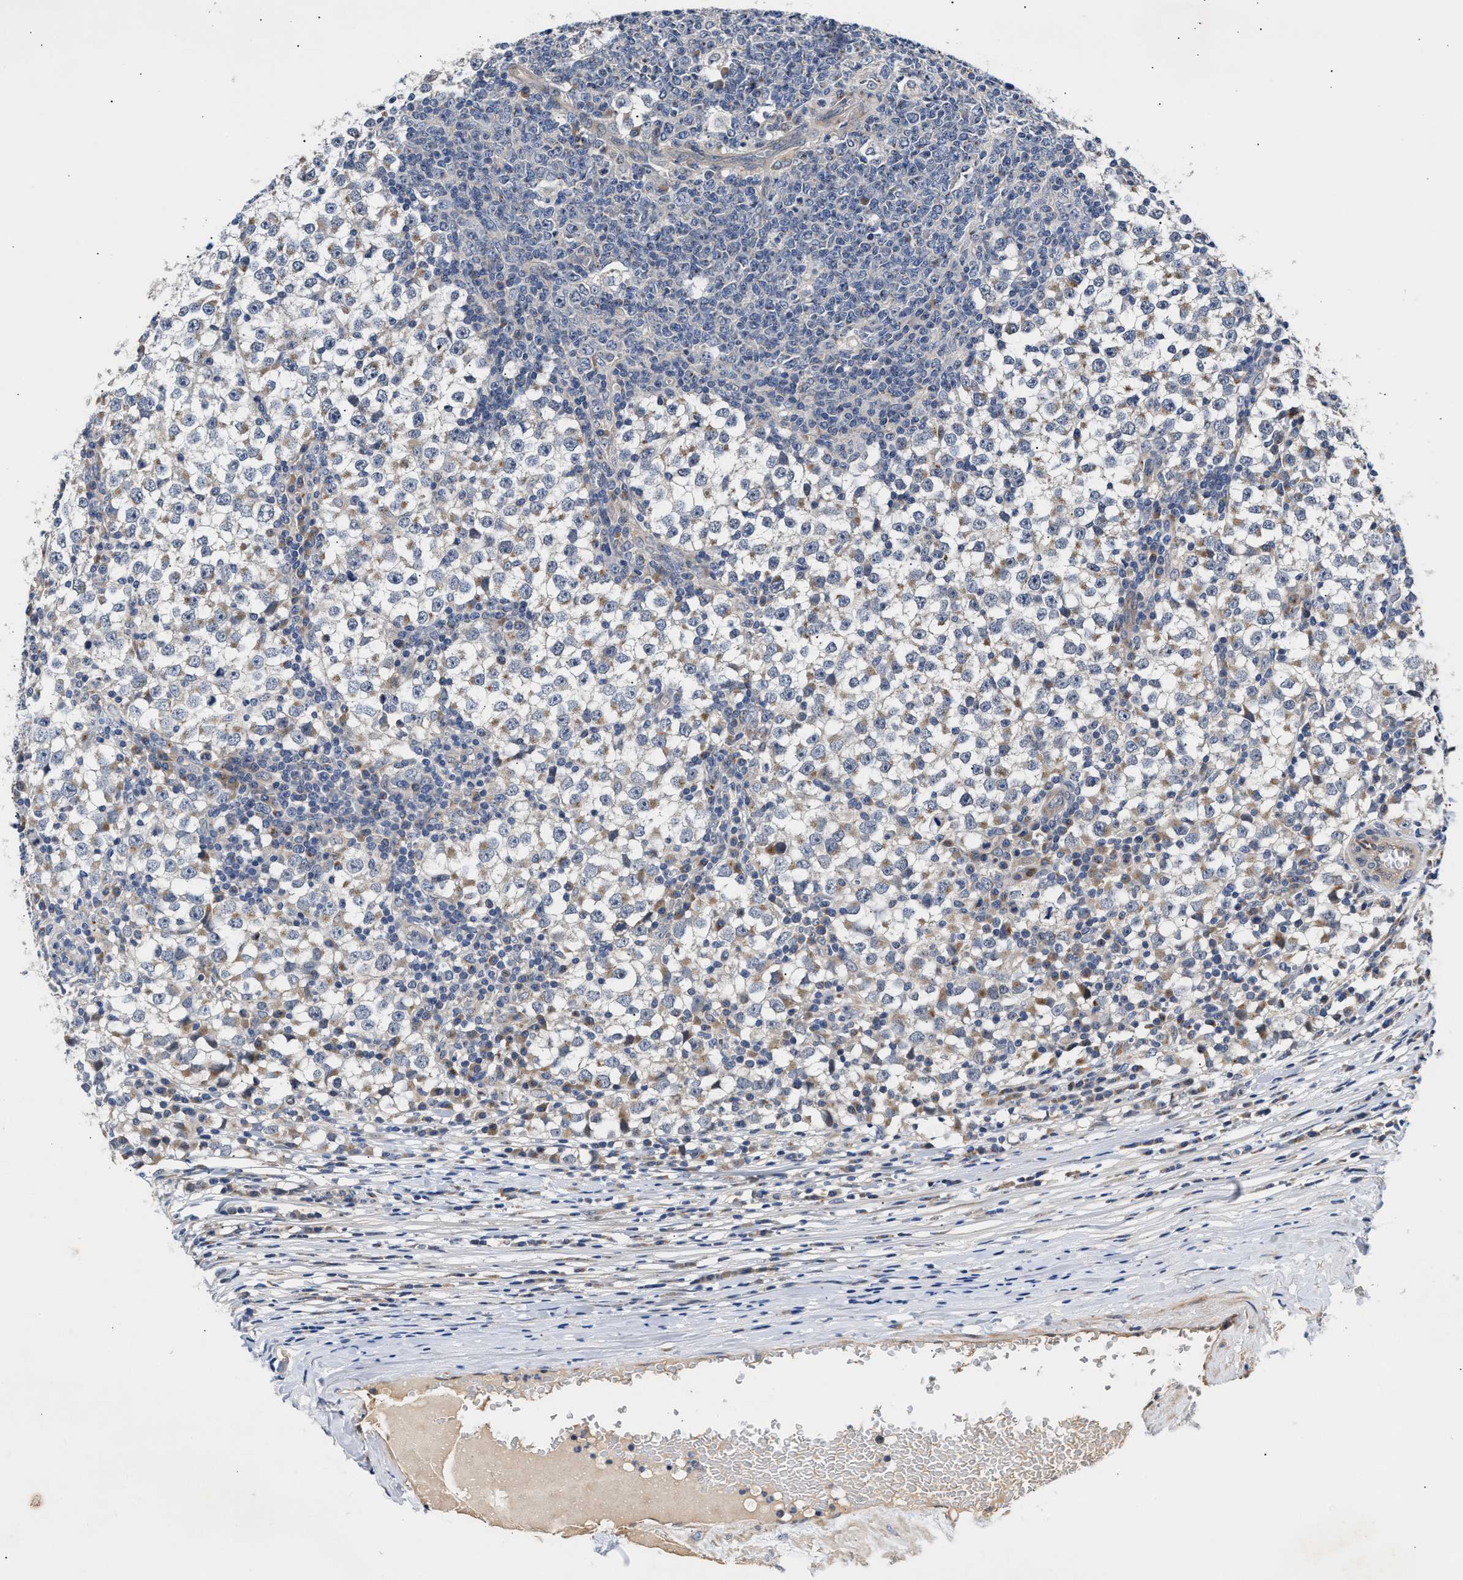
{"staining": {"intensity": "weak", "quantity": "<25%", "location": "cytoplasmic/membranous"}, "tissue": "testis cancer", "cell_type": "Tumor cells", "image_type": "cancer", "snomed": [{"axis": "morphology", "description": "Seminoma, NOS"}, {"axis": "topography", "description": "Testis"}], "caption": "Testis cancer was stained to show a protein in brown. There is no significant expression in tumor cells.", "gene": "CCDC146", "patient": {"sex": "male", "age": 65}}